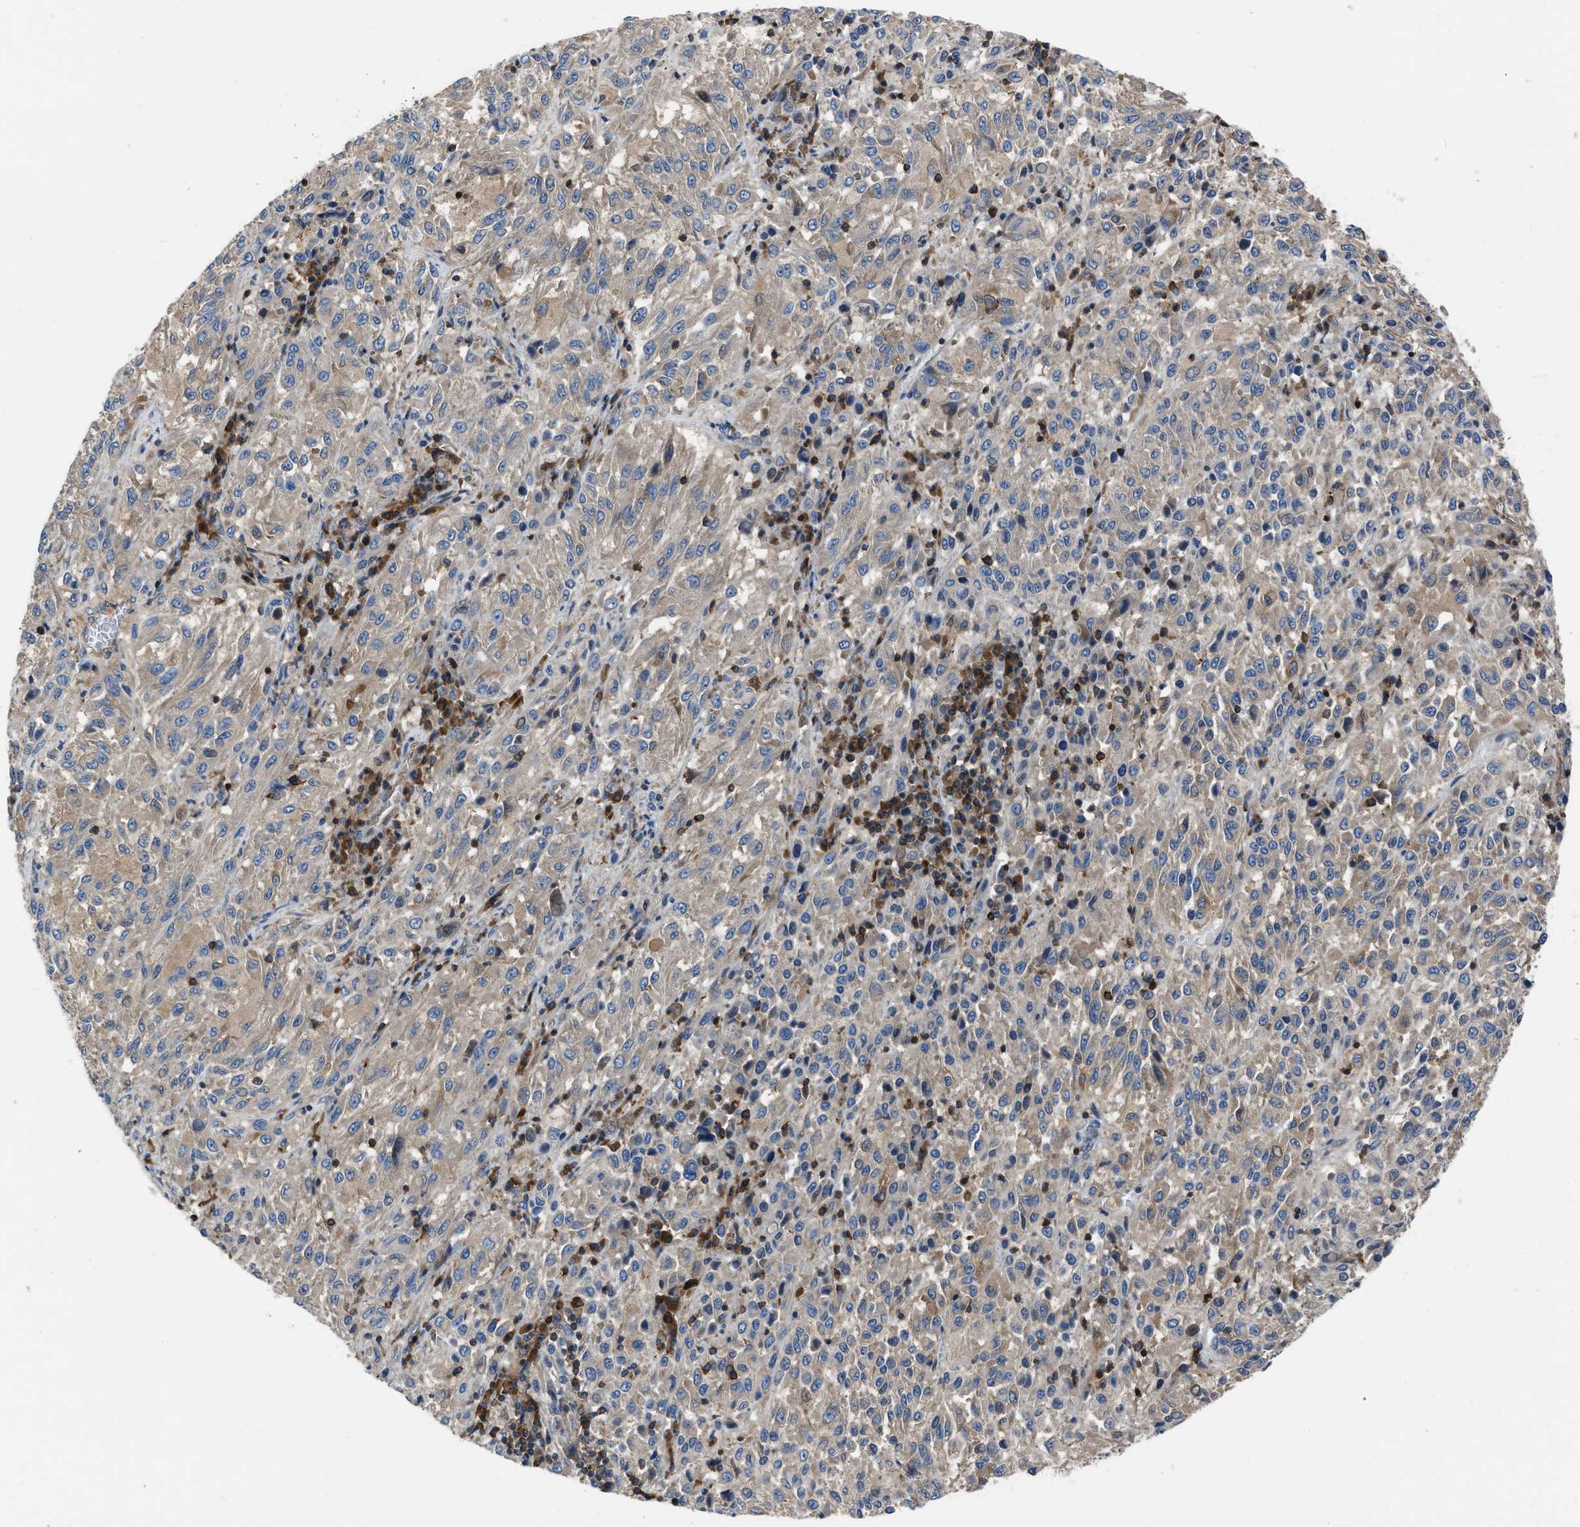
{"staining": {"intensity": "weak", "quantity": "25%-75%", "location": "cytoplasmic/membranous"}, "tissue": "melanoma", "cell_type": "Tumor cells", "image_type": "cancer", "snomed": [{"axis": "morphology", "description": "Malignant melanoma, Metastatic site"}, {"axis": "topography", "description": "Lung"}], "caption": "High-power microscopy captured an immunohistochemistry (IHC) photomicrograph of melanoma, revealing weak cytoplasmic/membranous expression in approximately 25%-75% of tumor cells.", "gene": "YARS1", "patient": {"sex": "male", "age": 64}}